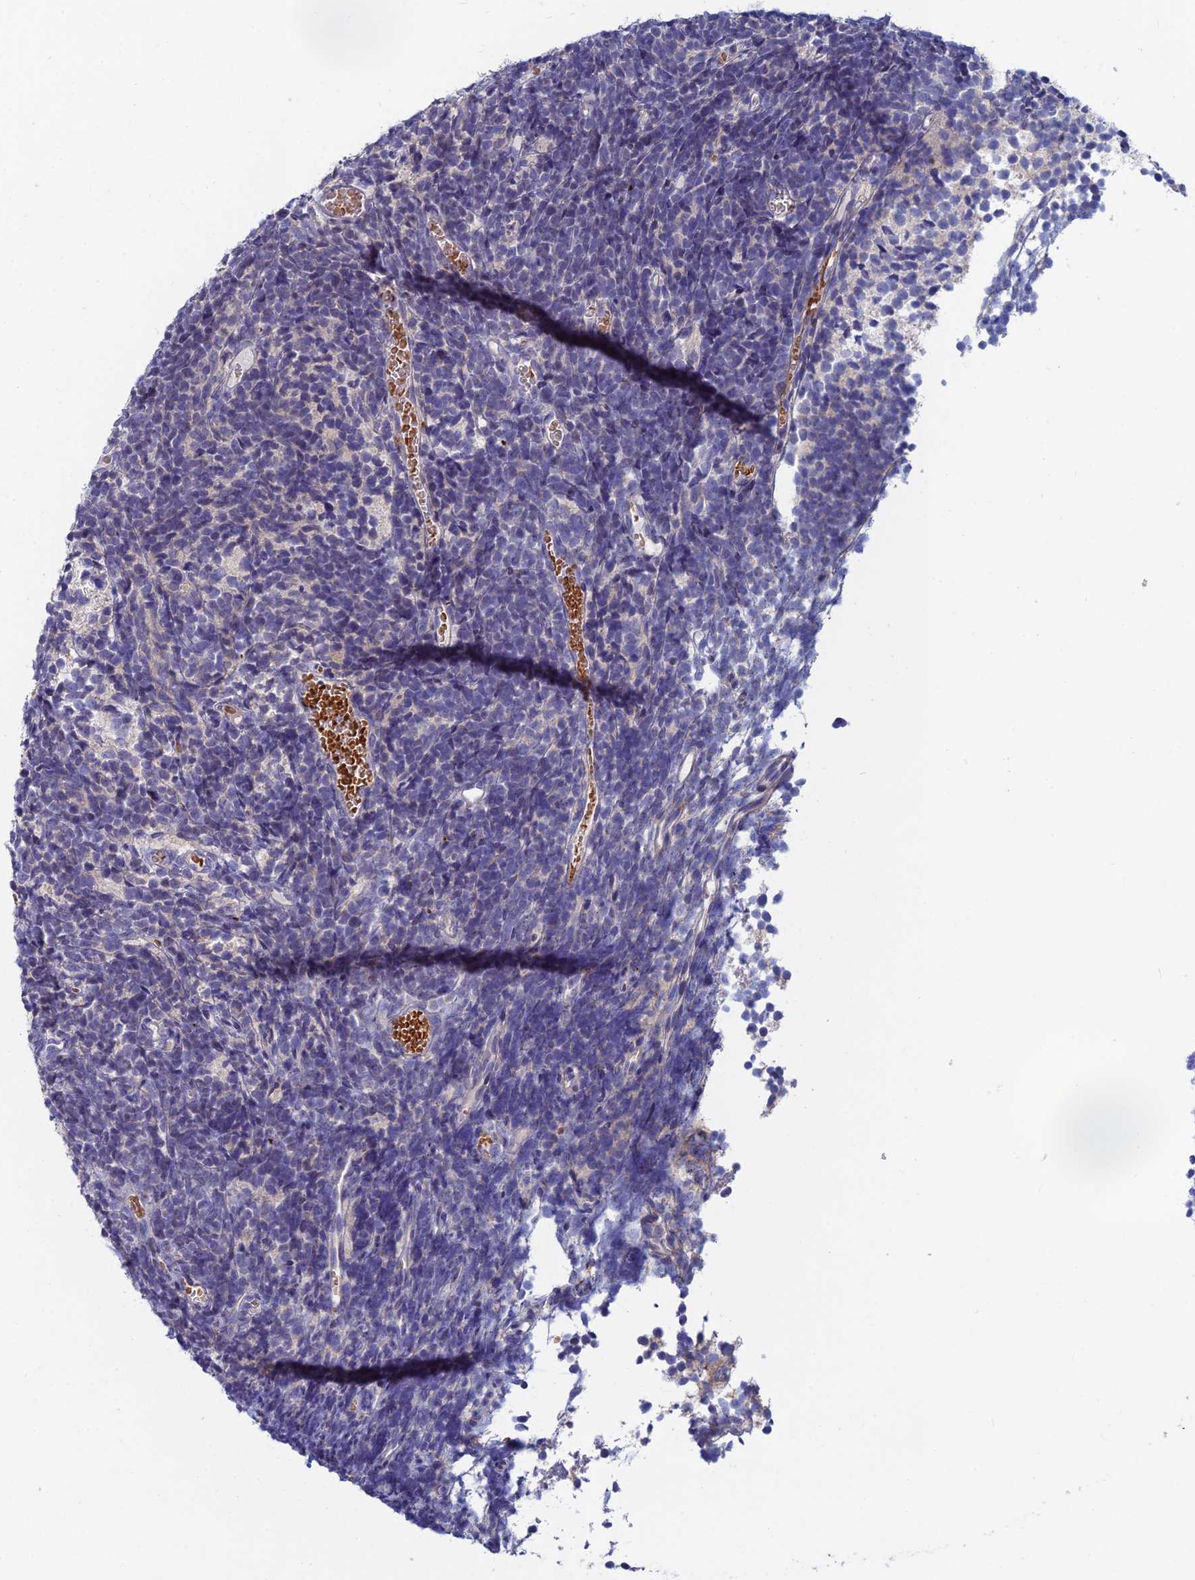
{"staining": {"intensity": "negative", "quantity": "none", "location": "none"}, "tissue": "glioma", "cell_type": "Tumor cells", "image_type": "cancer", "snomed": [{"axis": "morphology", "description": "Glioma, malignant, Low grade"}, {"axis": "topography", "description": "Brain"}], "caption": "The photomicrograph displays no staining of tumor cells in glioma. (DAB (3,3'-diaminobenzidine) immunohistochemistry (IHC), high magnification).", "gene": "GIPC1", "patient": {"sex": "female", "age": 1}}